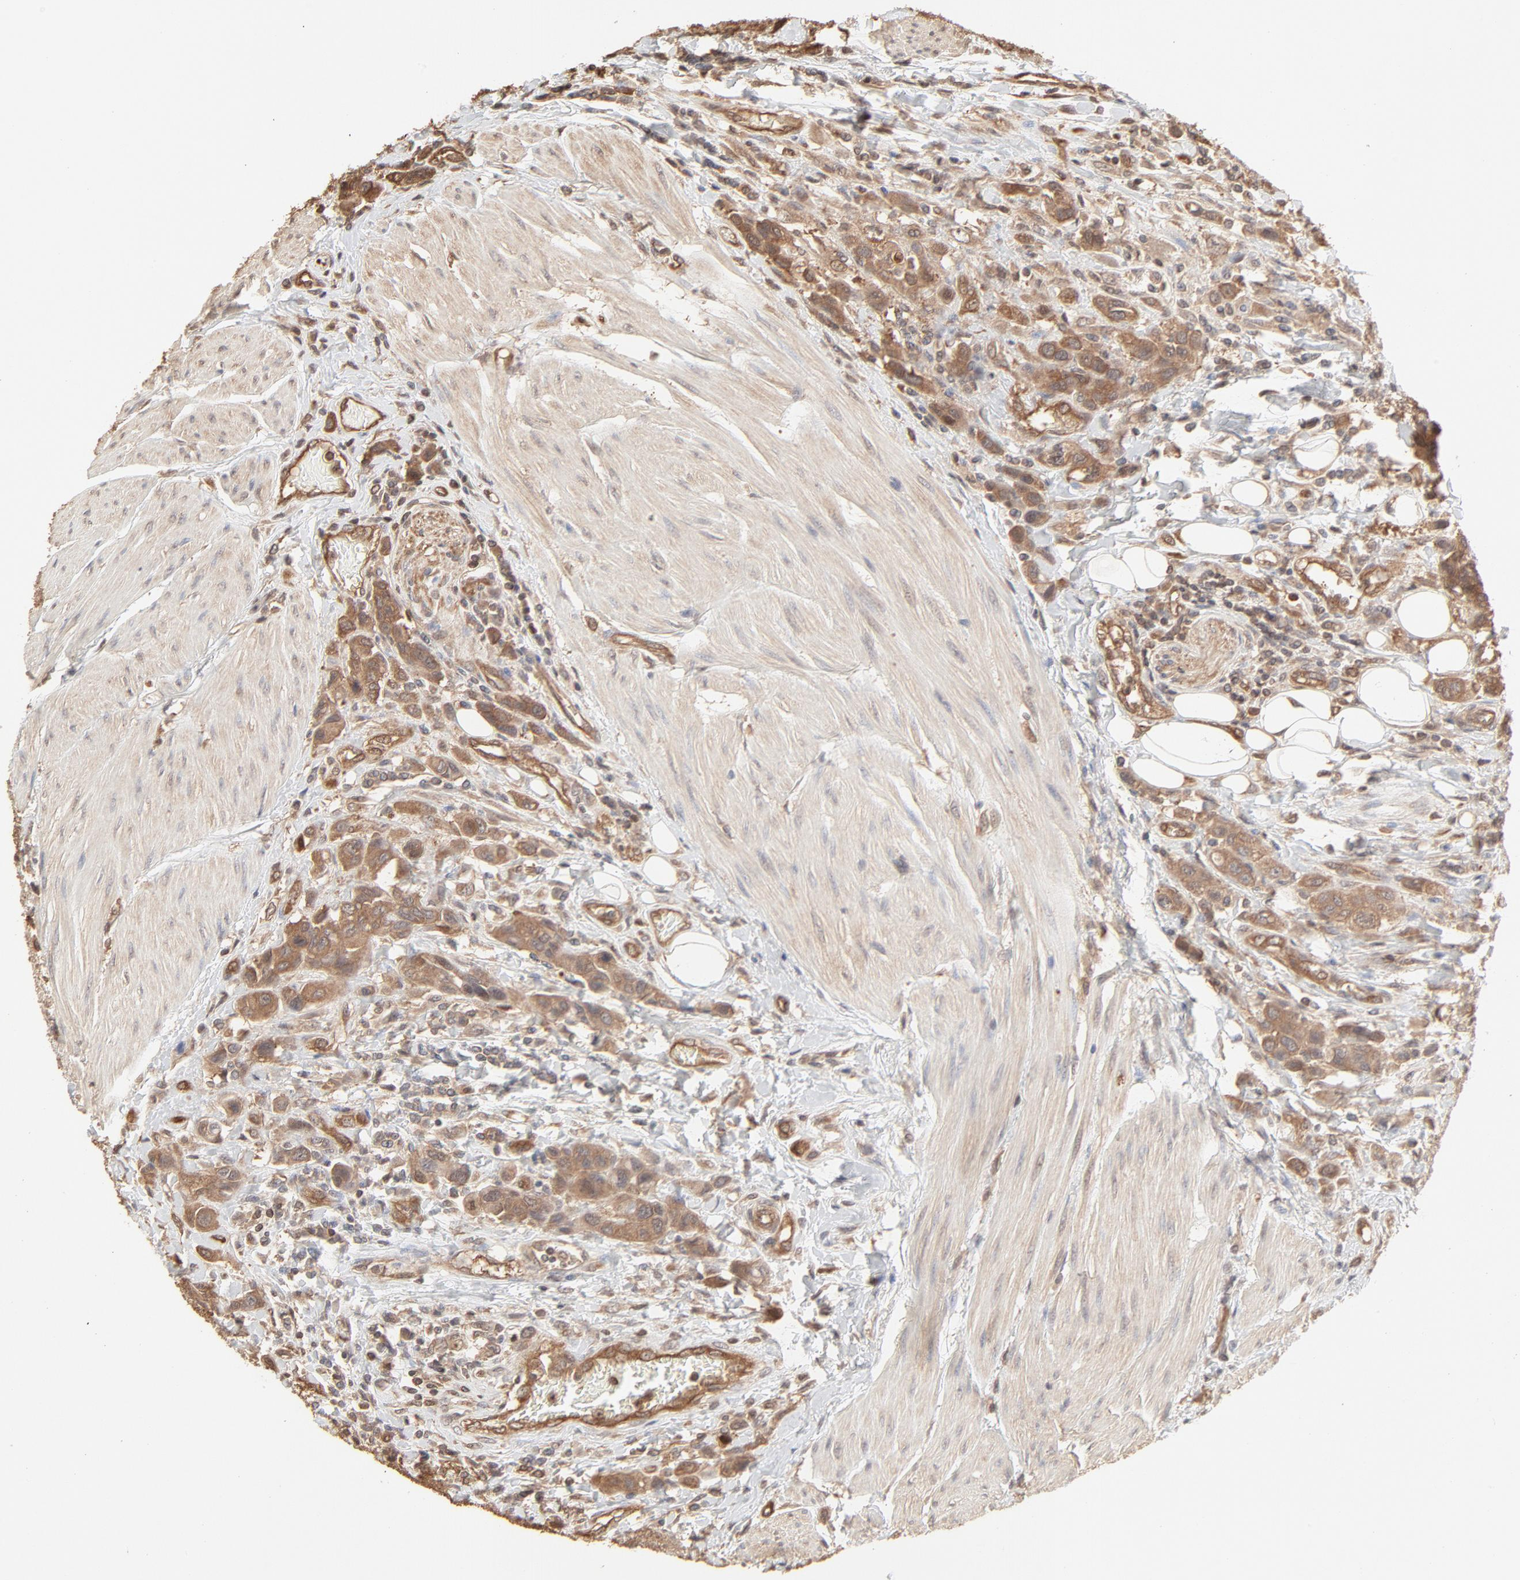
{"staining": {"intensity": "moderate", "quantity": ">75%", "location": "cytoplasmic/membranous"}, "tissue": "urothelial cancer", "cell_type": "Tumor cells", "image_type": "cancer", "snomed": [{"axis": "morphology", "description": "Urothelial carcinoma, High grade"}, {"axis": "topography", "description": "Urinary bladder"}], "caption": "IHC photomicrograph of neoplastic tissue: human urothelial carcinoma (high-grade) stained using IHC shows medium levels of moderate protein expression localized specifically in the cytoplasmic/membranous of tumor cells, appearing as a cytoplasmic/membranous brown color.", "gene": "PPP2CA", "patient": {"sex": "male", "age": 50}}